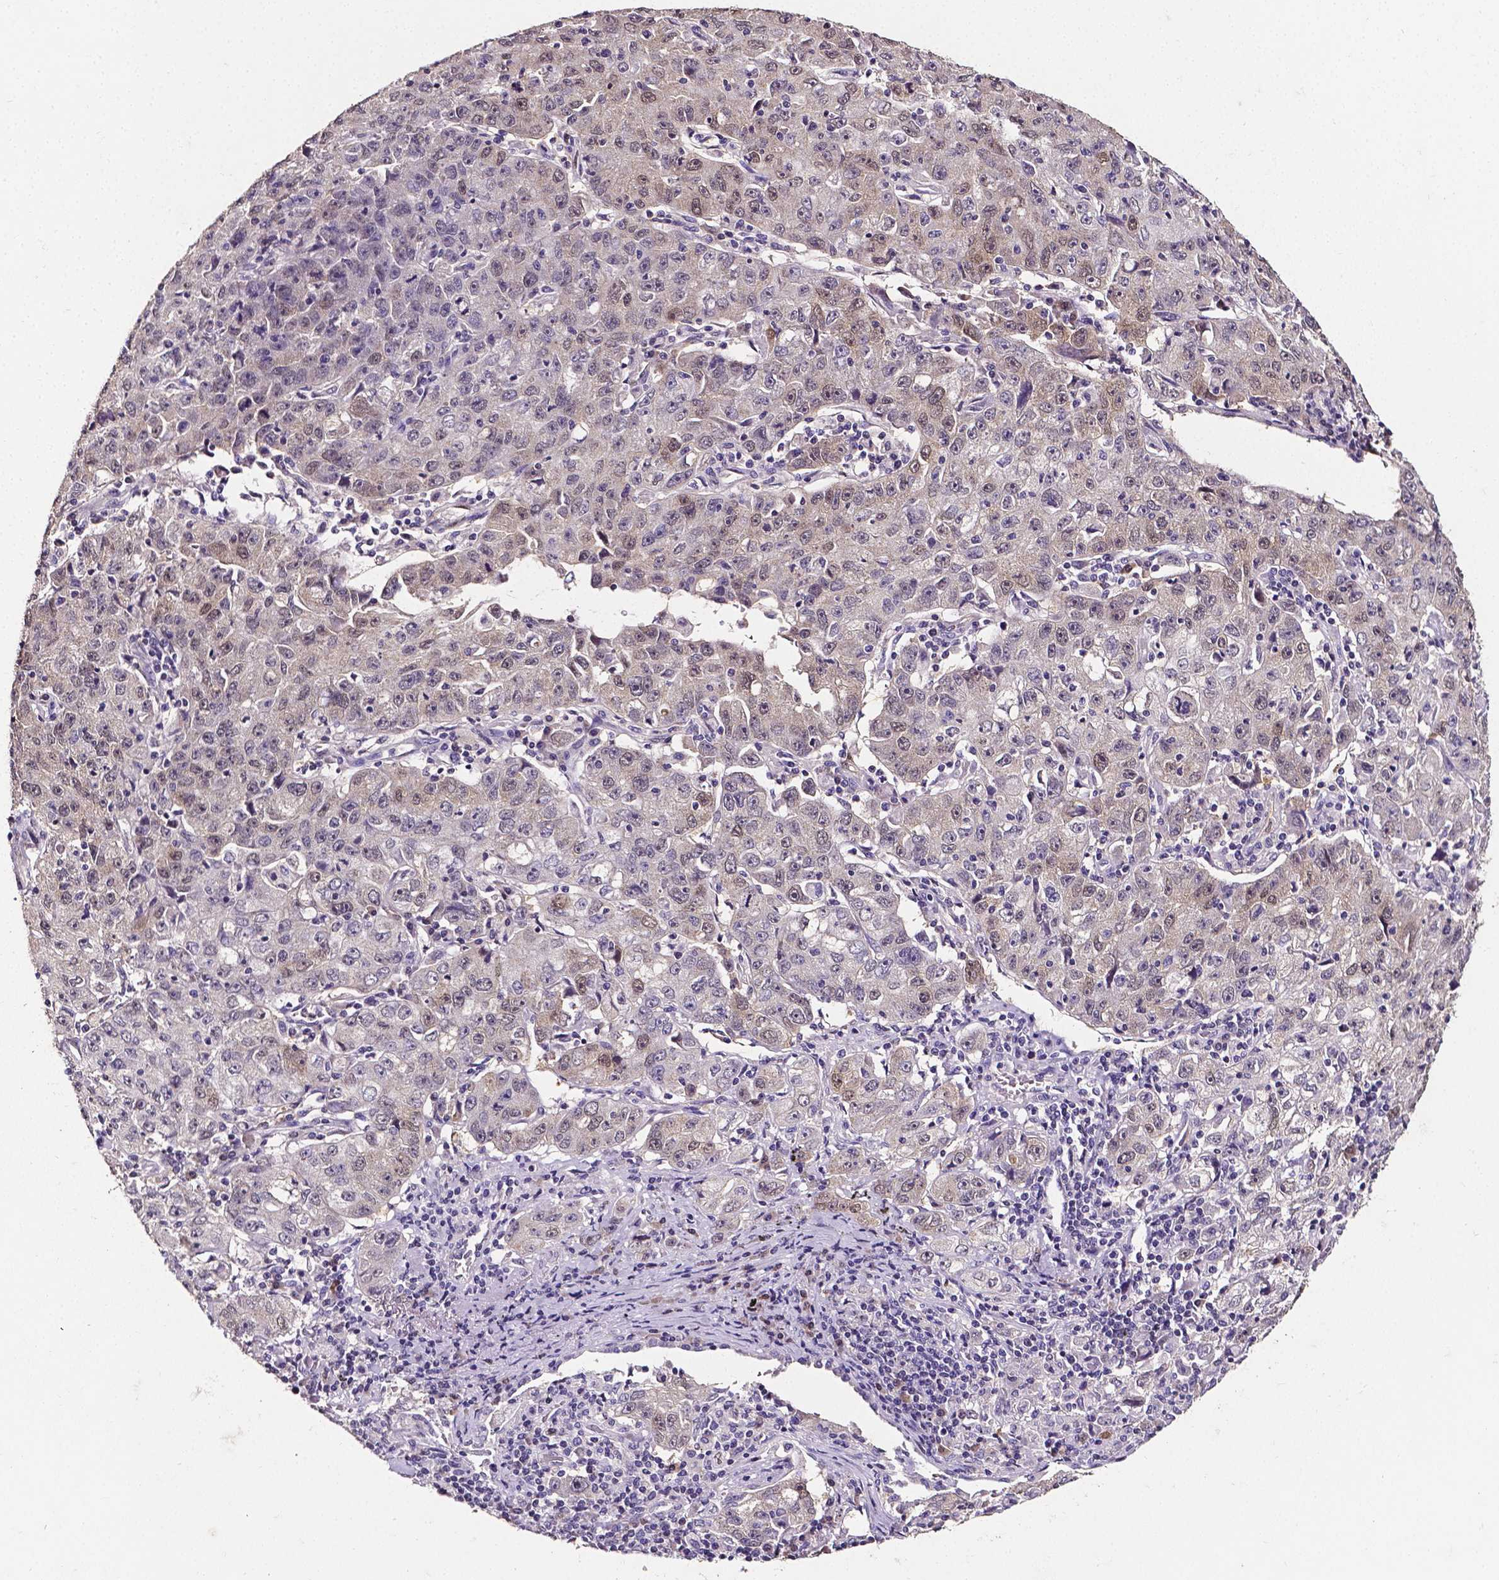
{"staining": {"intensity": "moderate", "quantity": ">75%", "location": "cytoplasmic/membranous,nuclear"}, "tissue": "lung cancer", "cell_type": "Tumor cells", "image_type": "cancer", "snomed": [{"axis": "morphology", "description": "Normal morphology"}, {"axis": "morphology", "description": "Adenocarcinoma, NOS"}, {"axis": "topography", "description": "Lymph node"}, {"axis": "topography", "description": "Lung"}], "caption": "Lung cancer stained with a protein marker demonstrates moderate staining in tumor cells.", "gene": "PSAT1", "patient": {"sex": "female", "age": 57}}